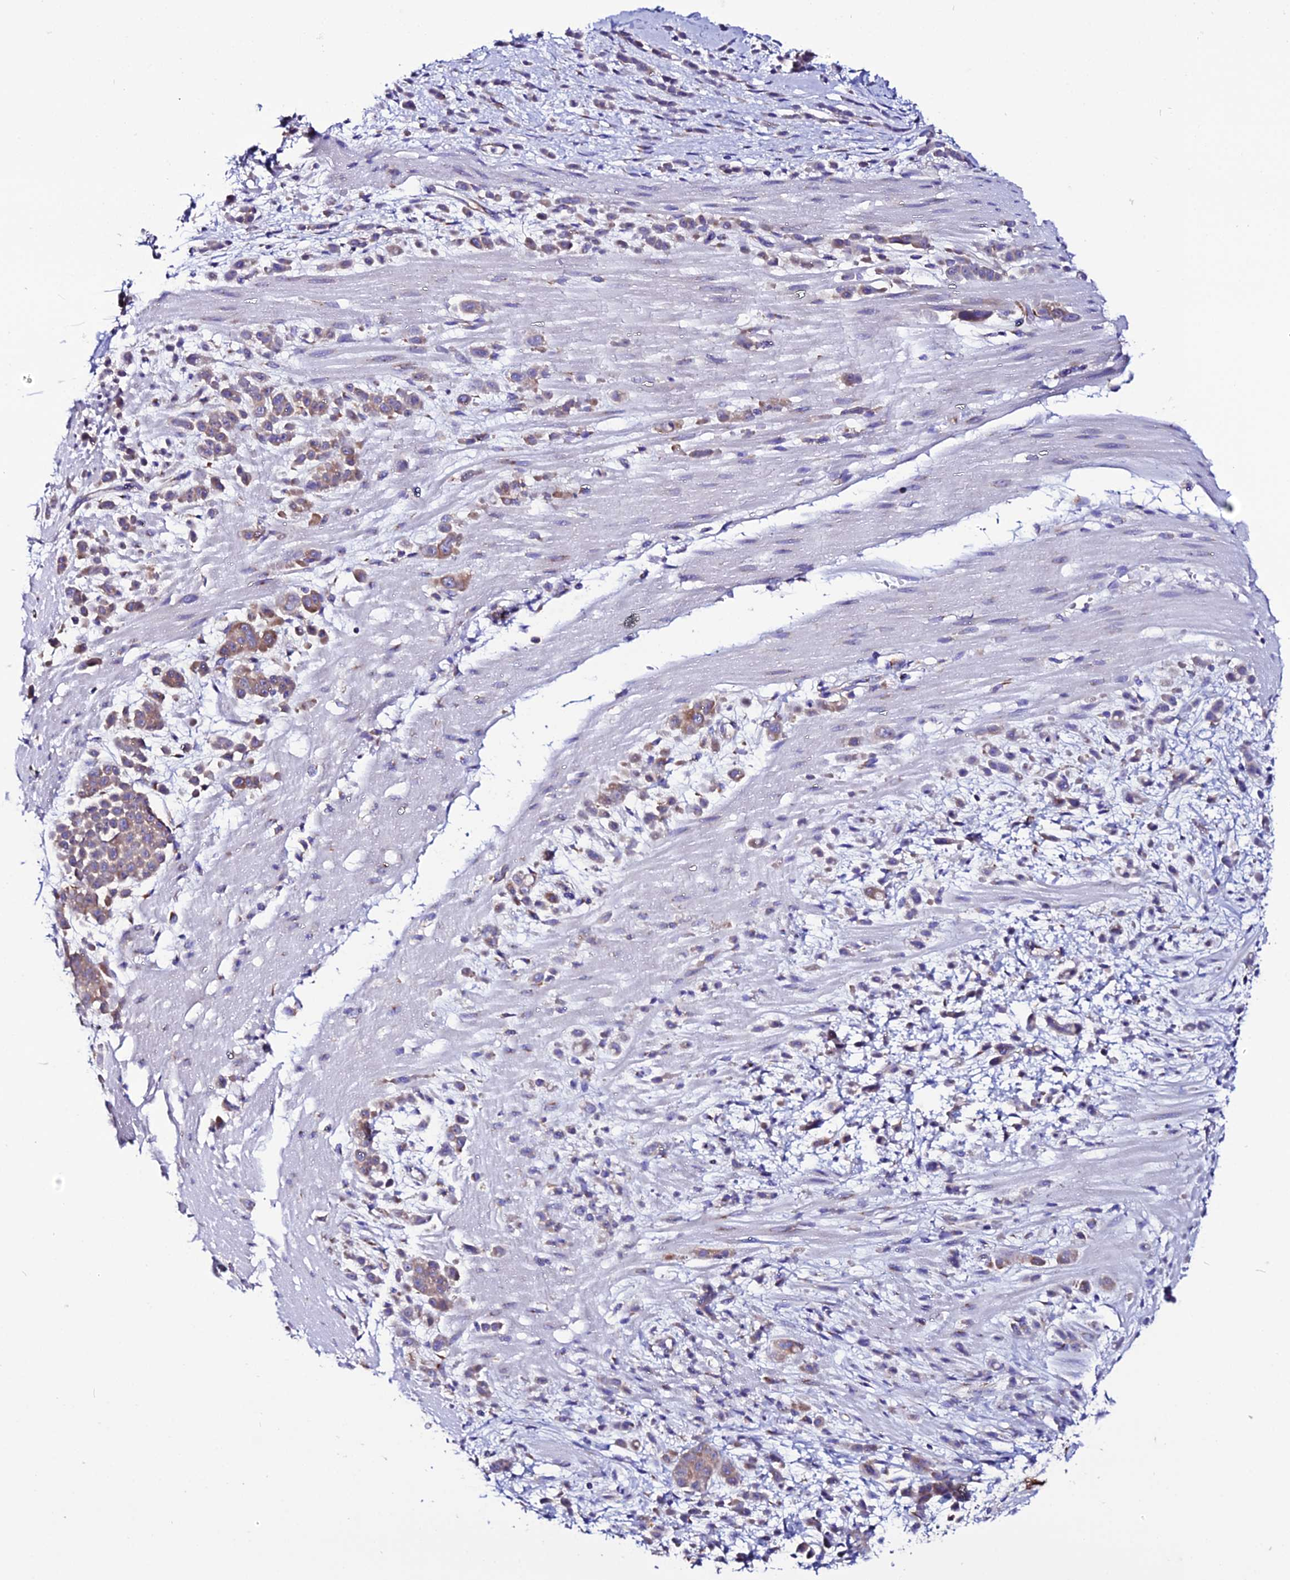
{"staining": {"intensity": "moderate", "quantity": "25%-75%", "location": "cytoplasmic/membranous"}, "tissue": "pancreatic cancer", "cell_type": "Tumor cells", "image_type": "cancer", "snomed": [{"axis": "morphology", "description": "Normal tissue, NOS"}, {"axis": "morphology", "description": "Adenocarcinoma, NOS"}, {"axis": "topography", "description": "Pancreas"}], "caption": "This histopathology image displays immunohistochemistry (IHC) staining of pancreatic cancer (adenocarcinoma), with medium moderate cytoplasmic/membranous staining in about 25%-75% of tumor cells.", "gene": "EEF1G", "patient": {"sex": "female", "age": 64}}